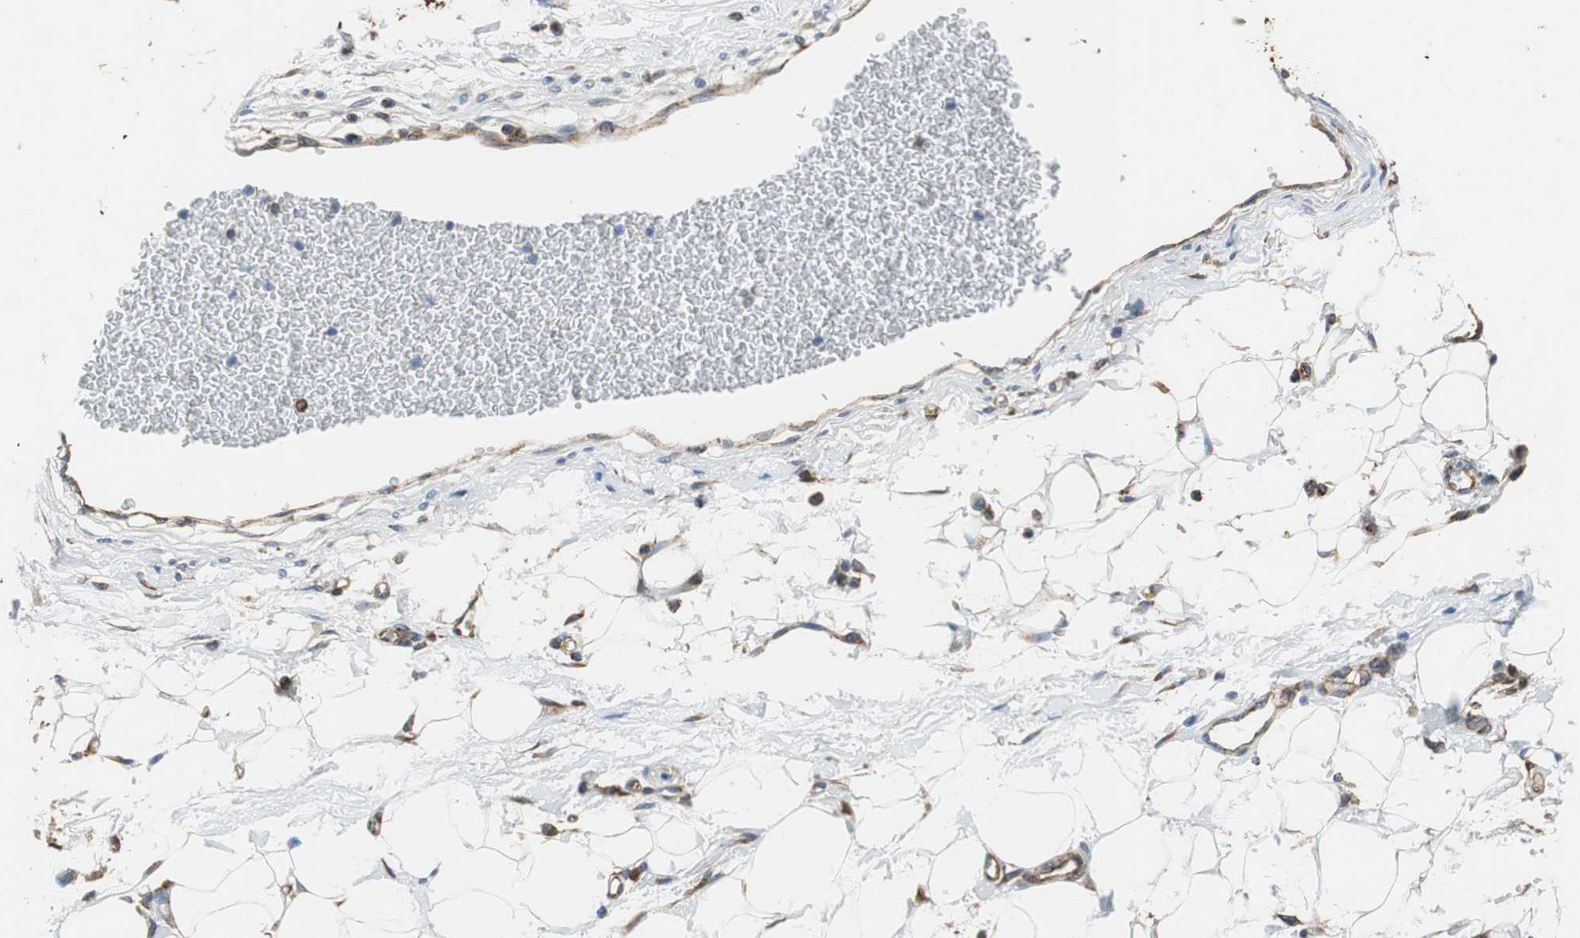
{"staining": {"intensity": "moderate", "quantity": ">75%", "location": "cytoplasmic/membranous"}, "tissue": "adipose tissue", "cell_type": "Adipocytes", "image_type": "normal", "snomed": [{"axis": "morphology", "description": "Normal tissue, NOS"}, {"axis": "morphology", "description": "Urothelial carcinoma, High grade"}, {"axis": "topography", "description": "Vascular tissue"}, {"axis": "topography", "description": "Urinary bladder"}], "caption": "Immunohistochemistry (IHC) staining of normal adipose tissue, which displays medium levels of moderate cytoplasmic/membranous positivity in about >75% of adipocytes indicating moderate cytoplasmic/membranous protein staining. The staining was performed using DAB (3,3'-diaminobenzidine) (brown) for protein detection and nuclei were counterstained in hematoxylin (blue).", "gene": "GSTK1", "patient": {"sex": "female", "age": 56}}